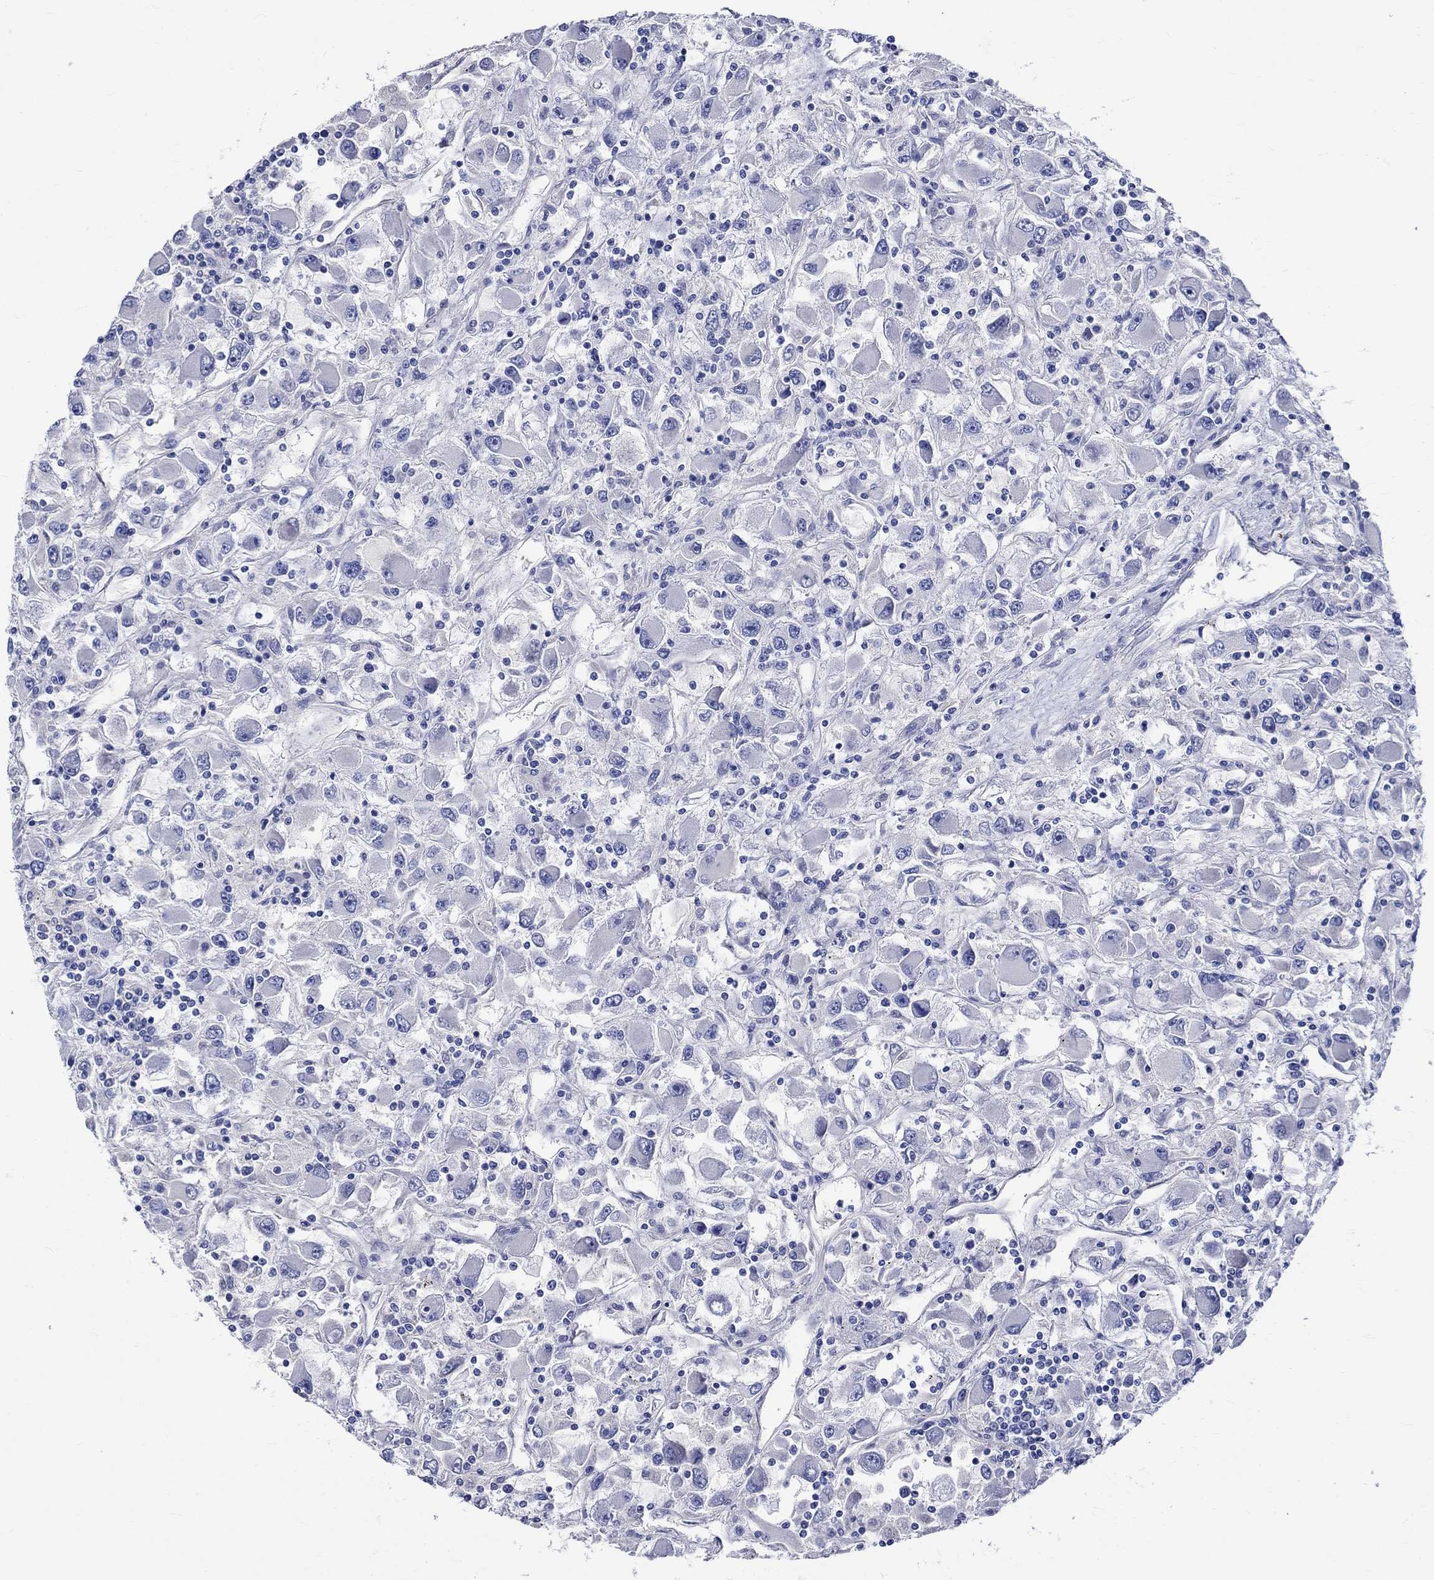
{"staining": {"intensity": "negative", "quantity": "none", "location": "none"}, "tissue": "renal cancer", "cell_type": "Tumor cells", "image_type": "cancer", "snomed": [{"axis": "morphology", "description": "Adenocarcinoma, NOS"}, {"axis": "topography", "description": "Kidney"}], "caption": "IHC of human renal cancer exhibits no staining in tumor cells.", "gene": "KLHL35", "patient": {"sex": "female", "age": 67}}